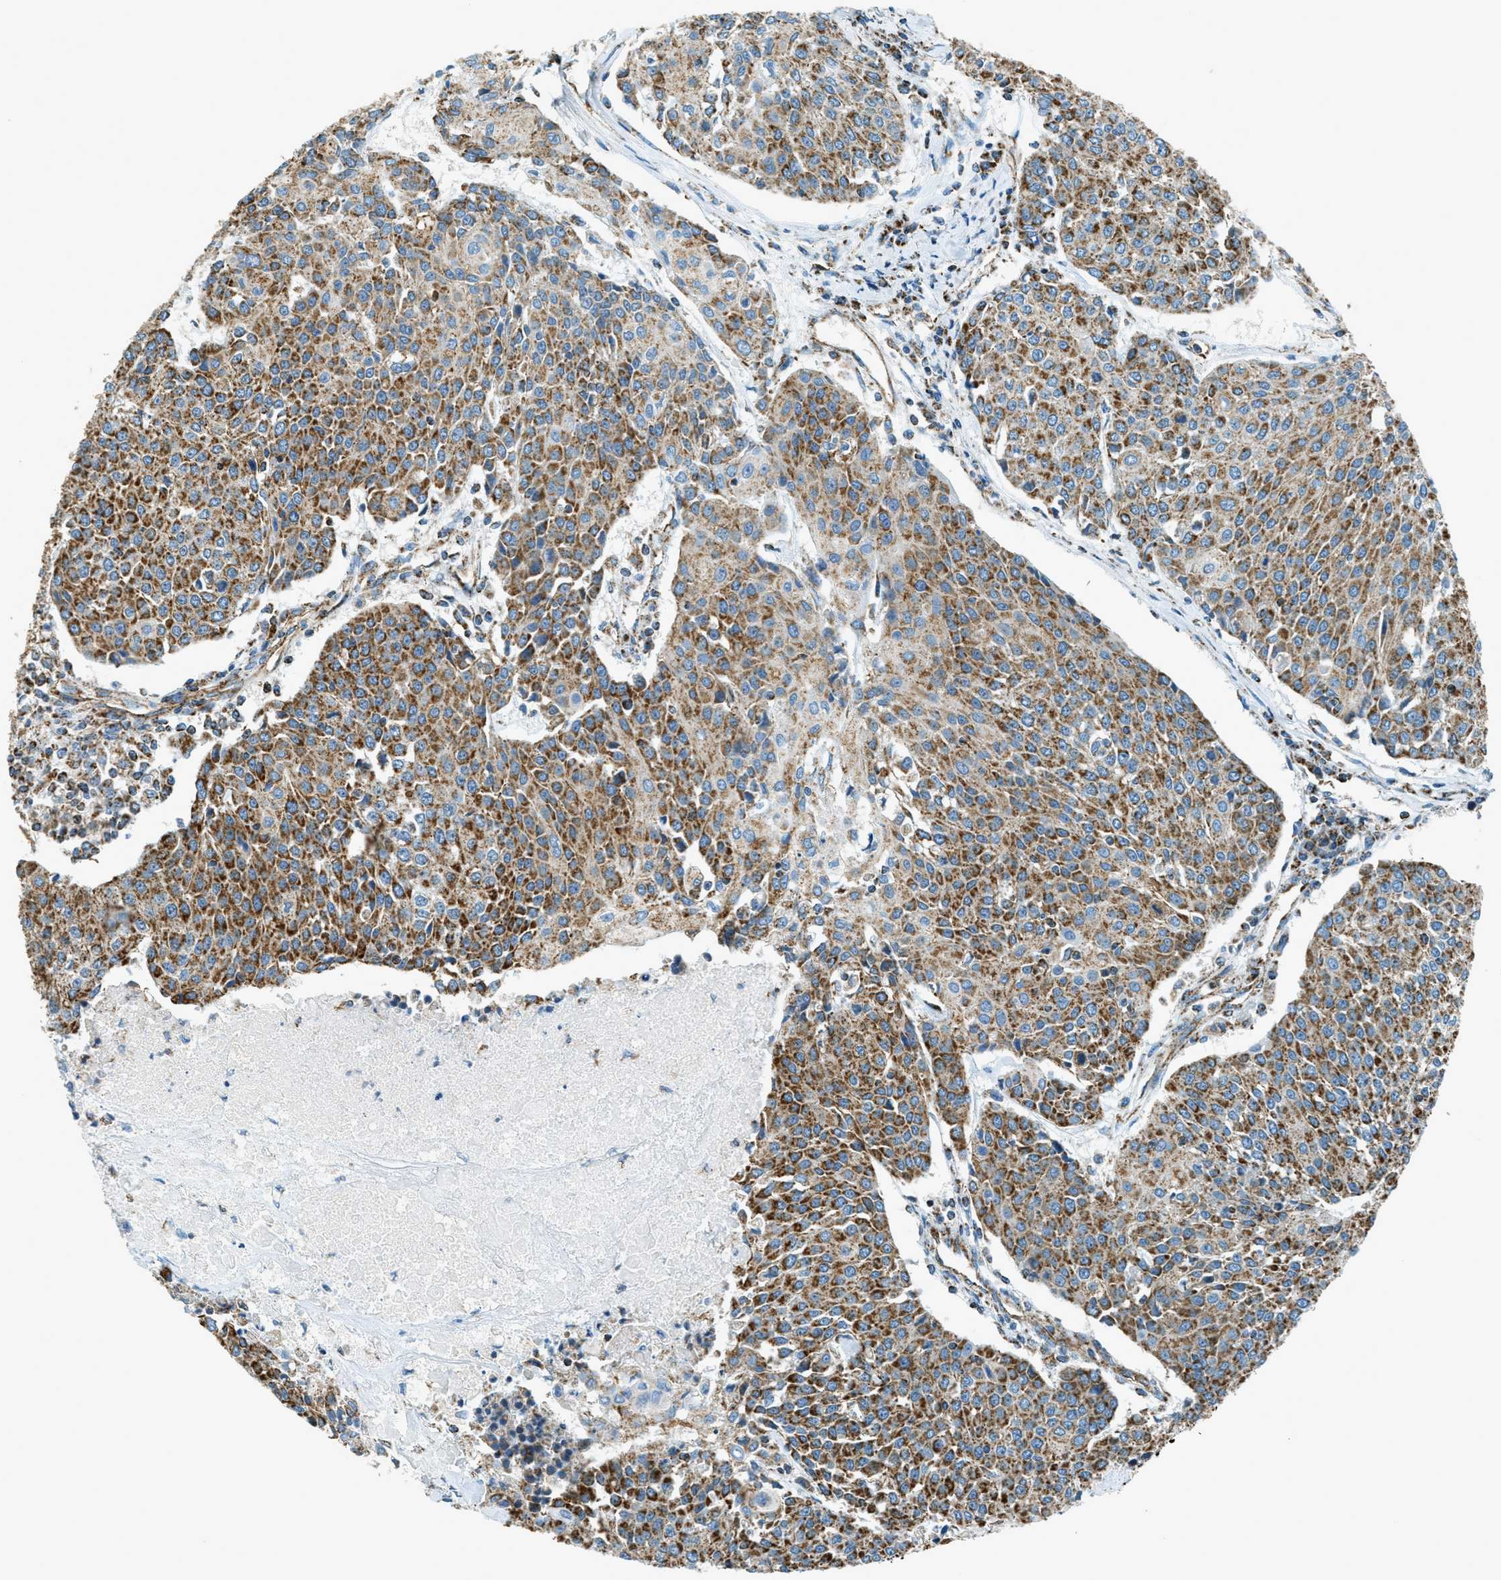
{"staining": {"intensity": "strong", "quantity": ">75%", "location": "cytoplasmic/membranous"}, "tissue": "urothelial cancer", "cell_type": "Tumor cells", "image_type": "cancer", "snomed": [{"axis": "morphology", "description": "Urothelial carcinoma, High grade"}, {"axis": "topography", "description": "Urinary bladder"}], "caption": "Immunohistochemistry histopathology image of urothelial carcinoma (high-grade) stained for a protein (brown), which displays high levels of strong cytoplasmic/membranous expression in approximately >75% of tumor cells.", "gene": "CHST15", "patient": {"sex": "female", "age": 85}}